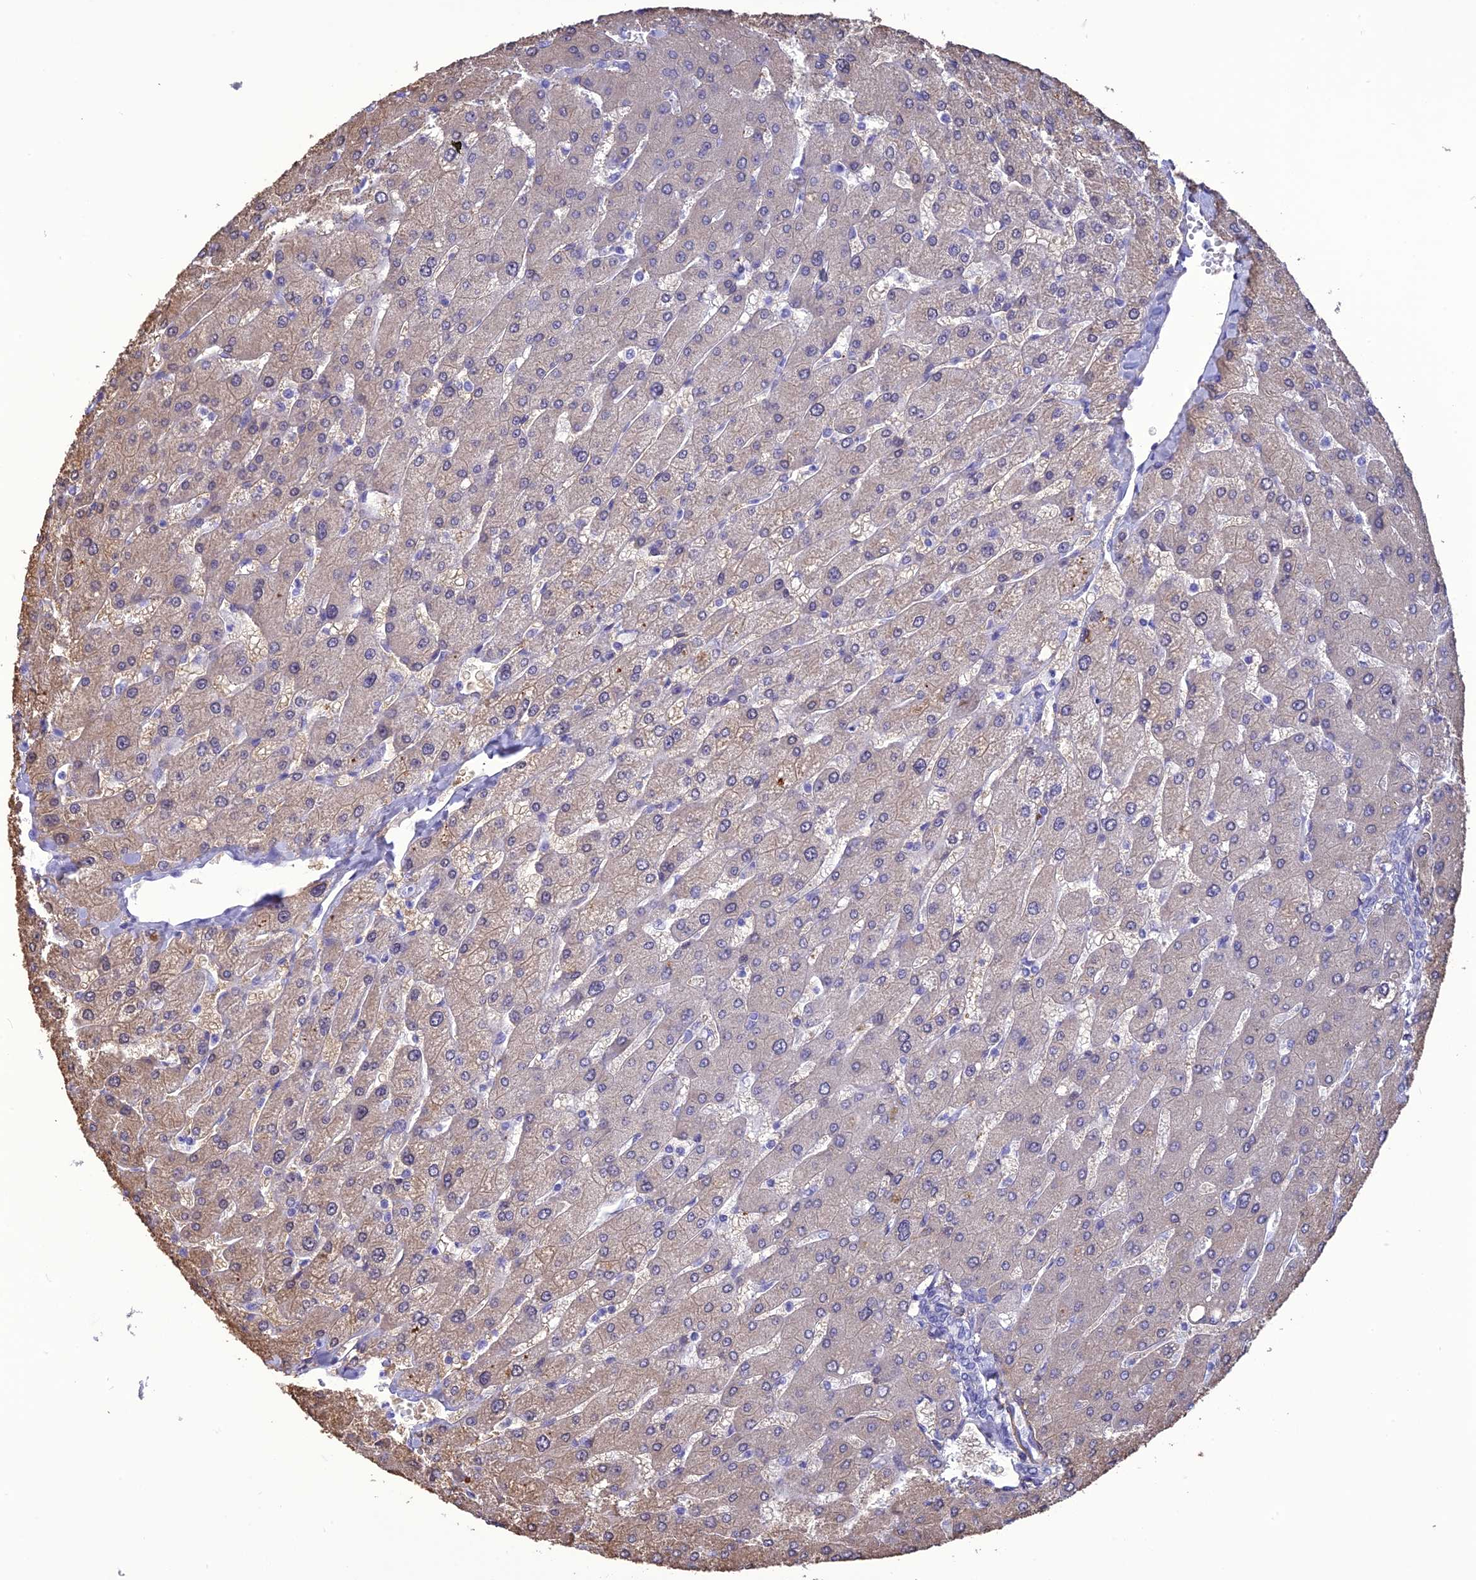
{"staining": {"intensity": "negative", "quantity": "none", "location": "none"}, "tissue": "liver", "cell_type": "Cholangiocytes", "image_type": "normal", "snomed": [{"axis": "morphology", "description": "Normal tissue, NOS"}, {"axis": "topography", "description": "Liver"}], "caption": "The histopathology image displays no staining of cholangiocytes in unremarkable liver.", "gene": "NKD1", "patient": {"sex": "male", "age": 55}}